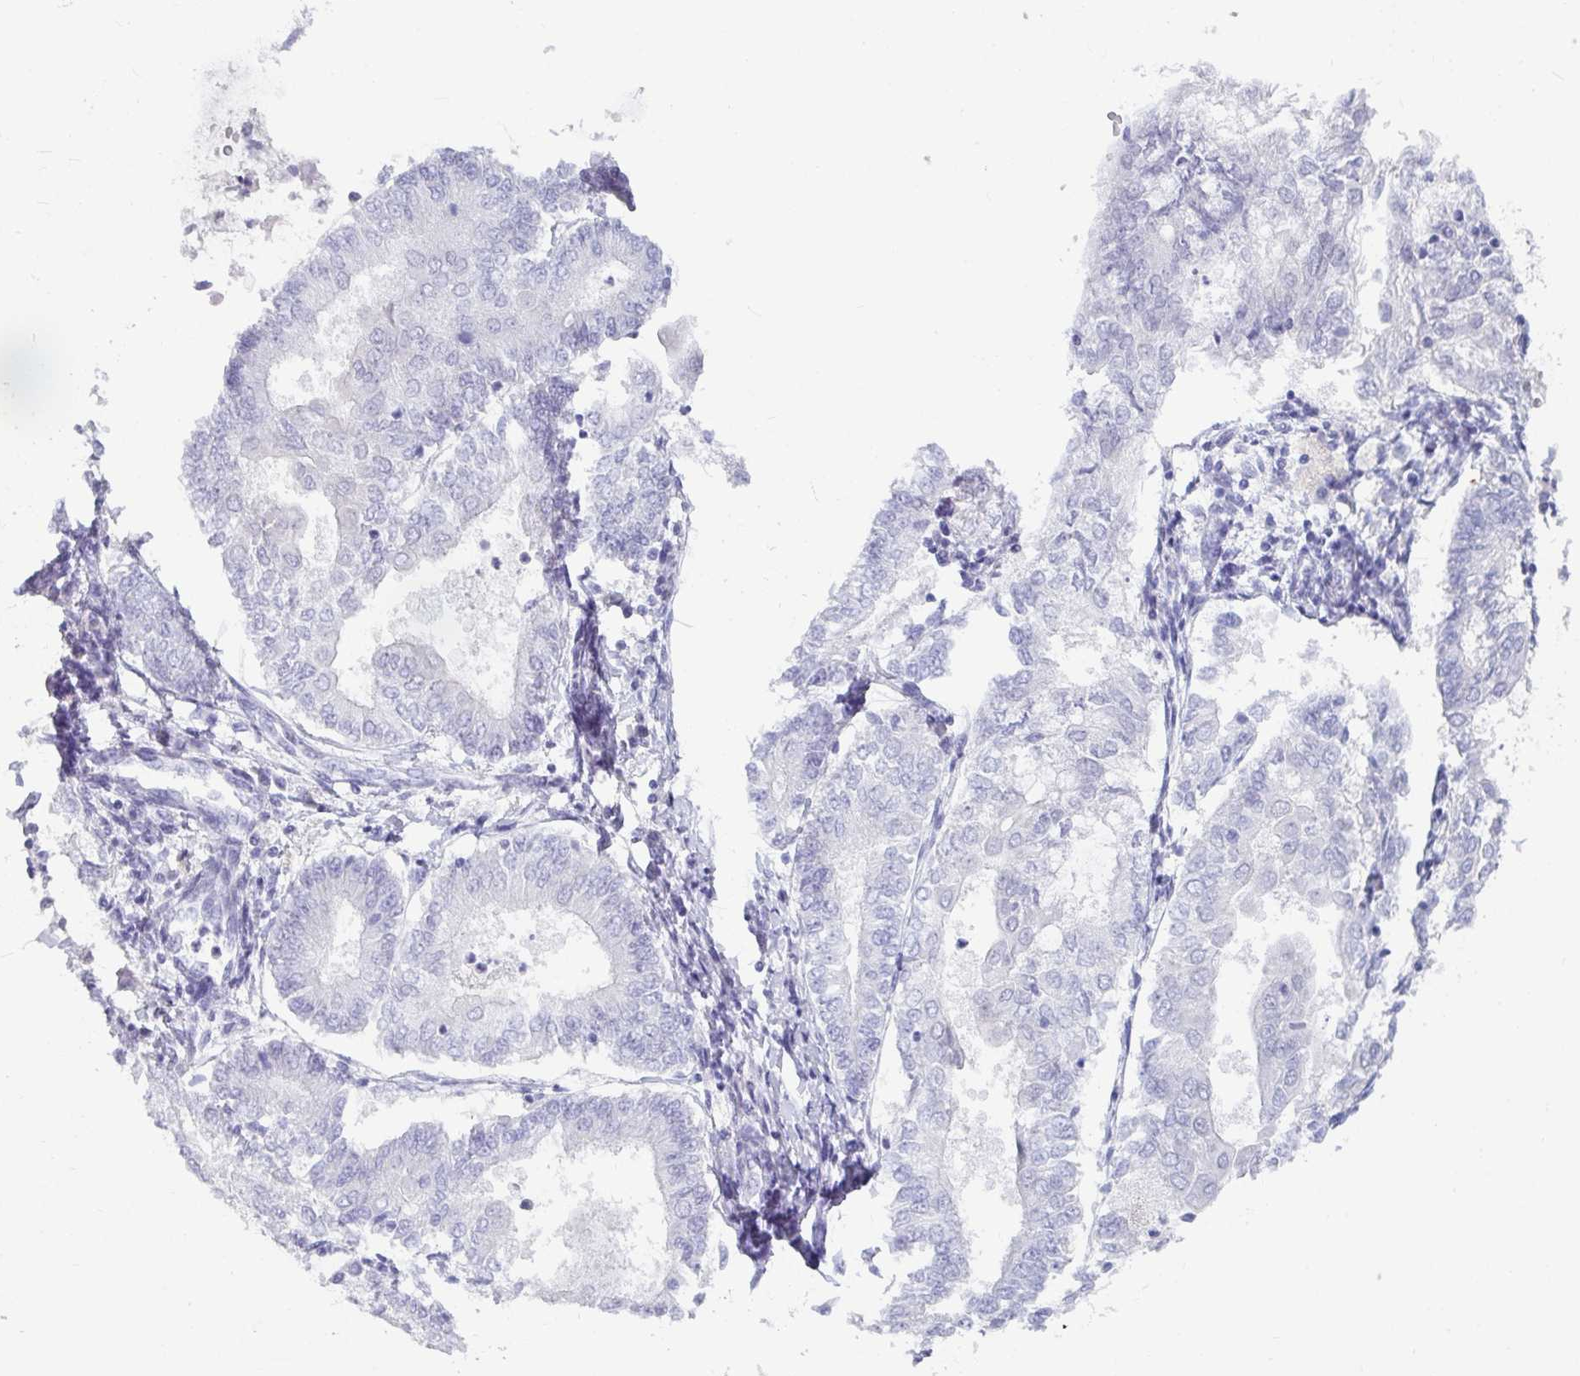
{"staining": {"intensity": "negative", "quantity": "none", "location": "none"}, "tissue": "endometrial cancer", "cell_type": "Tumor cells", "image_type": "cancer", "snomed": [{"axis": "morphology", "description": "Adenocarcinoma, NOS"}, {"axis": "topography", "description": "Endometrium"}], "caption": "This is a micrograph of immunohistochemistry staining of endometrial cancer (adenocarcinoma), which shows no expression in tumor cells.", "gene": "NPY", "patient": {"sex": "female", "age": 68}}